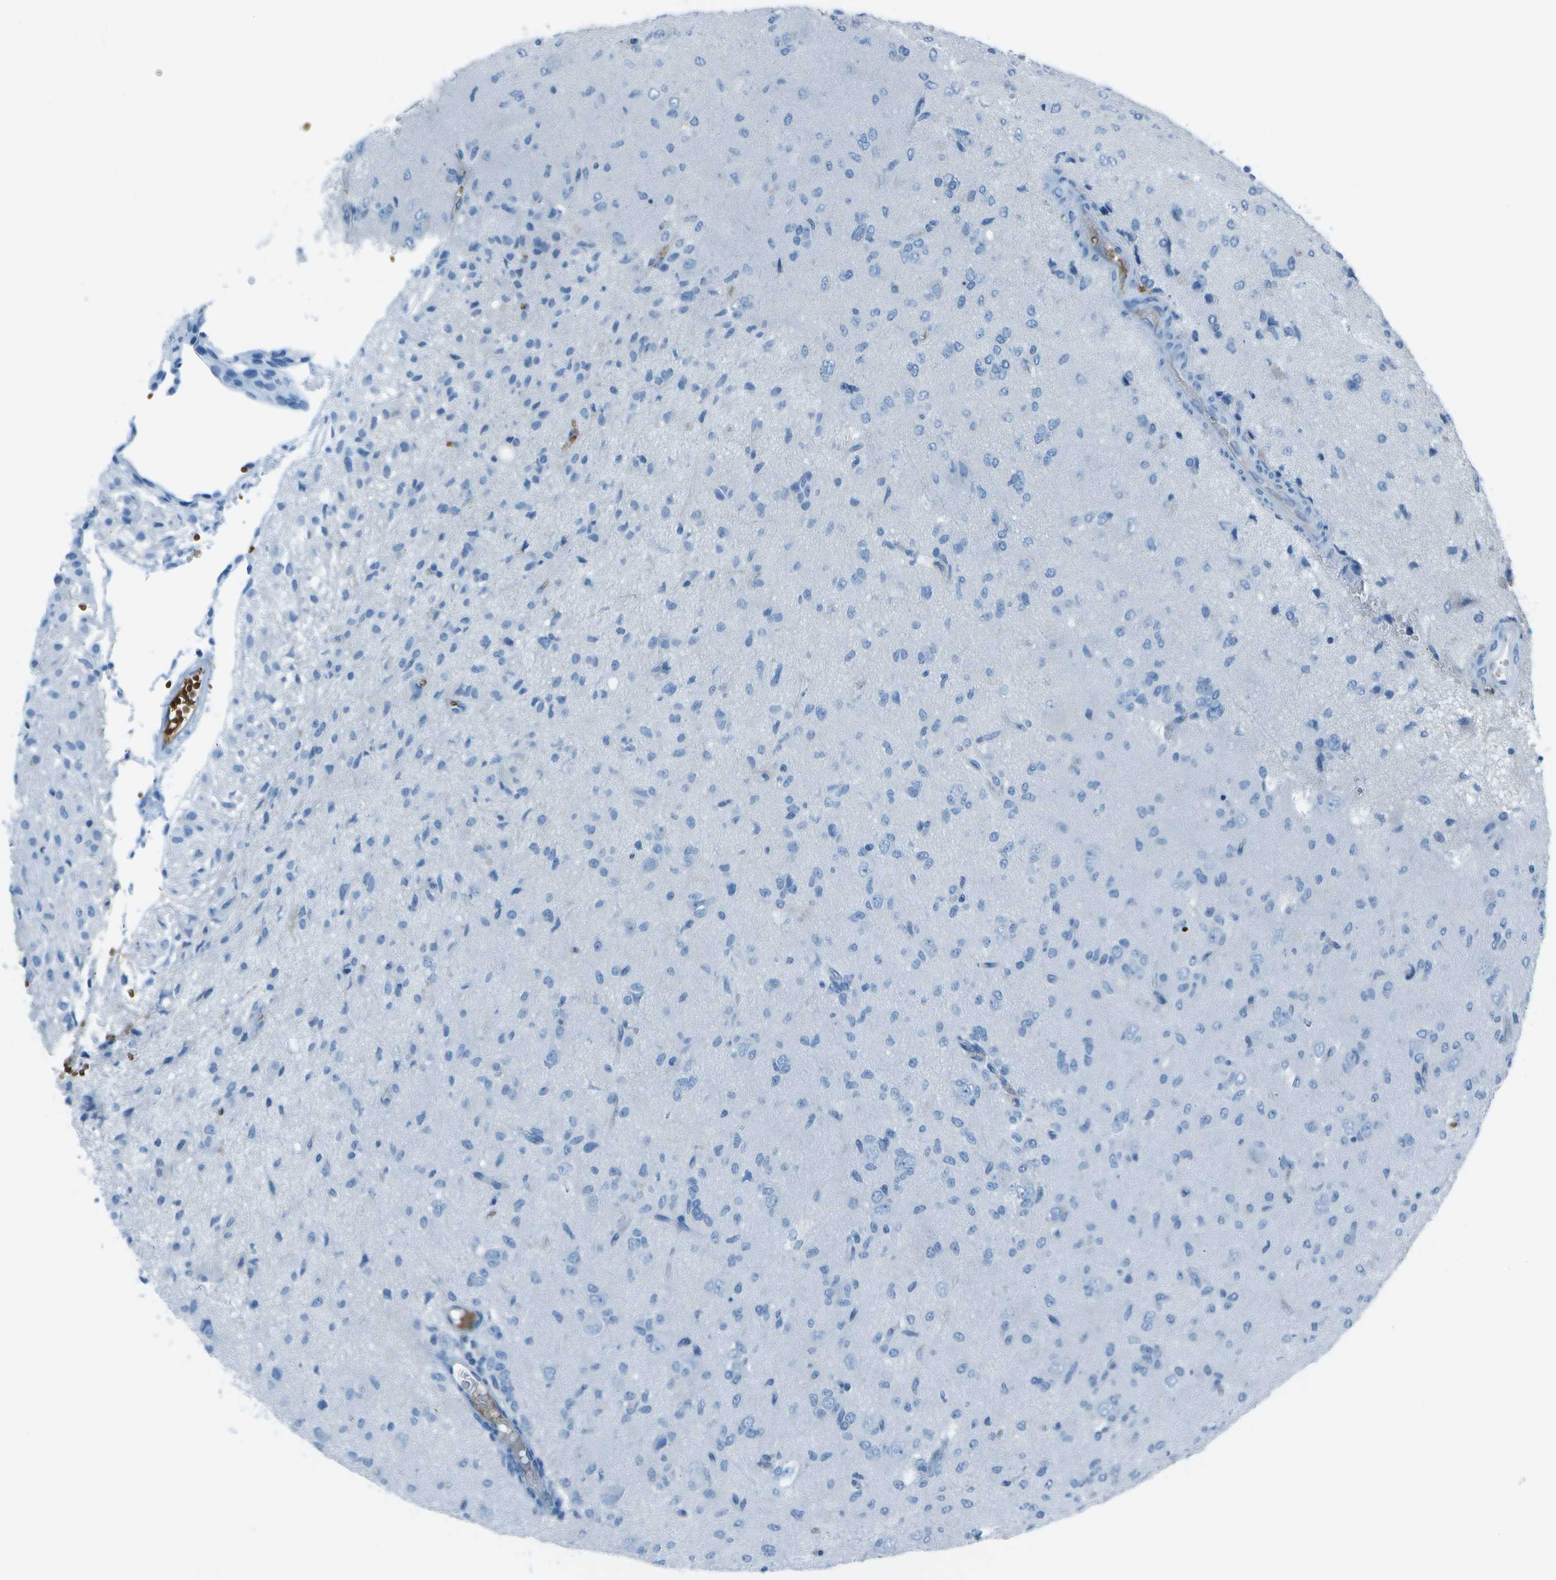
{"staining": {"intensity": "negative", "quantity": "none", "location": "none"}, "tissue": "glioma", "cell_type": "Tumor cells", "image_type": "cancer", "snomed": [{"axis": "morphology", "description": "Glioma, malignant, High grade"}, {"axis": "topography", "description": "Brain"}], "caption": "A photomicrograph of human glioma is negative for staining in tumor cells. (Stains: DAB immunohistochemistry (IHC) with hematoxylin counter stain, Microscopy: brightfield microscopy at high magnification).", "gene": "ASL", "patient": {"sex": "female", "age": 59}}